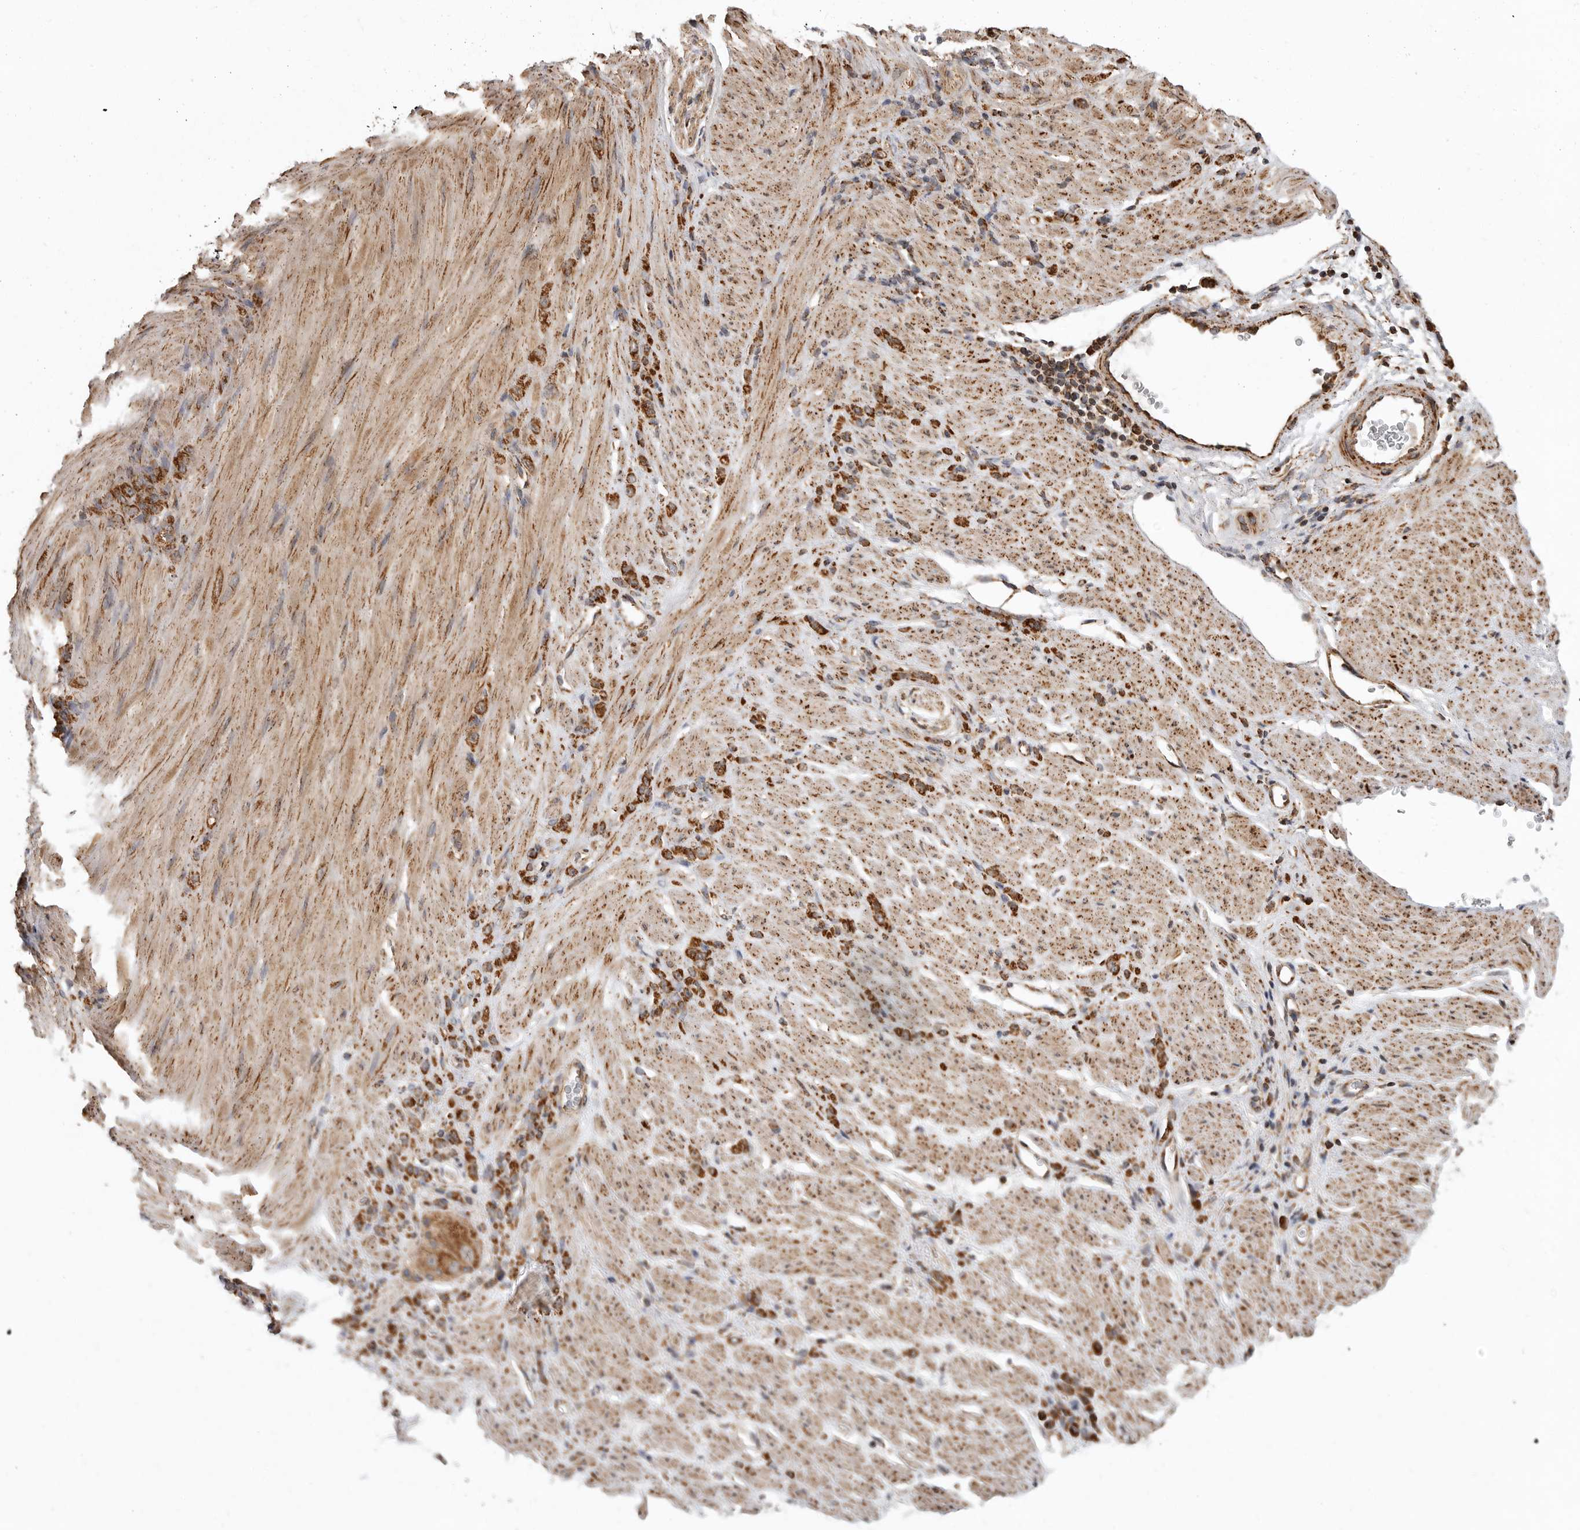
{"staining": {"intensity": "strong", "quantity": ">75%", "location": "cytoplasmic/membranous"}, "tissue": "stomach cancer", "cell_type": "Tumor cells", "image_type": "cancer", "snomed": [{"axis": "morphology", "description": "Normal tissue, NOS"}, {"axis": "morphology", "description": "Adenocarcinoma, NOS"}, {"axis": "topography", "description": "Stomach"}], "caption": "Adenocarcinoma (stomach) stained with immunohistochemistry (IHC) shows strong cytoplasmic/membranous expression in about >75% of tumor cells.", "gene": "GCNT2", "patient": {"sex": "male", "age": 82}}